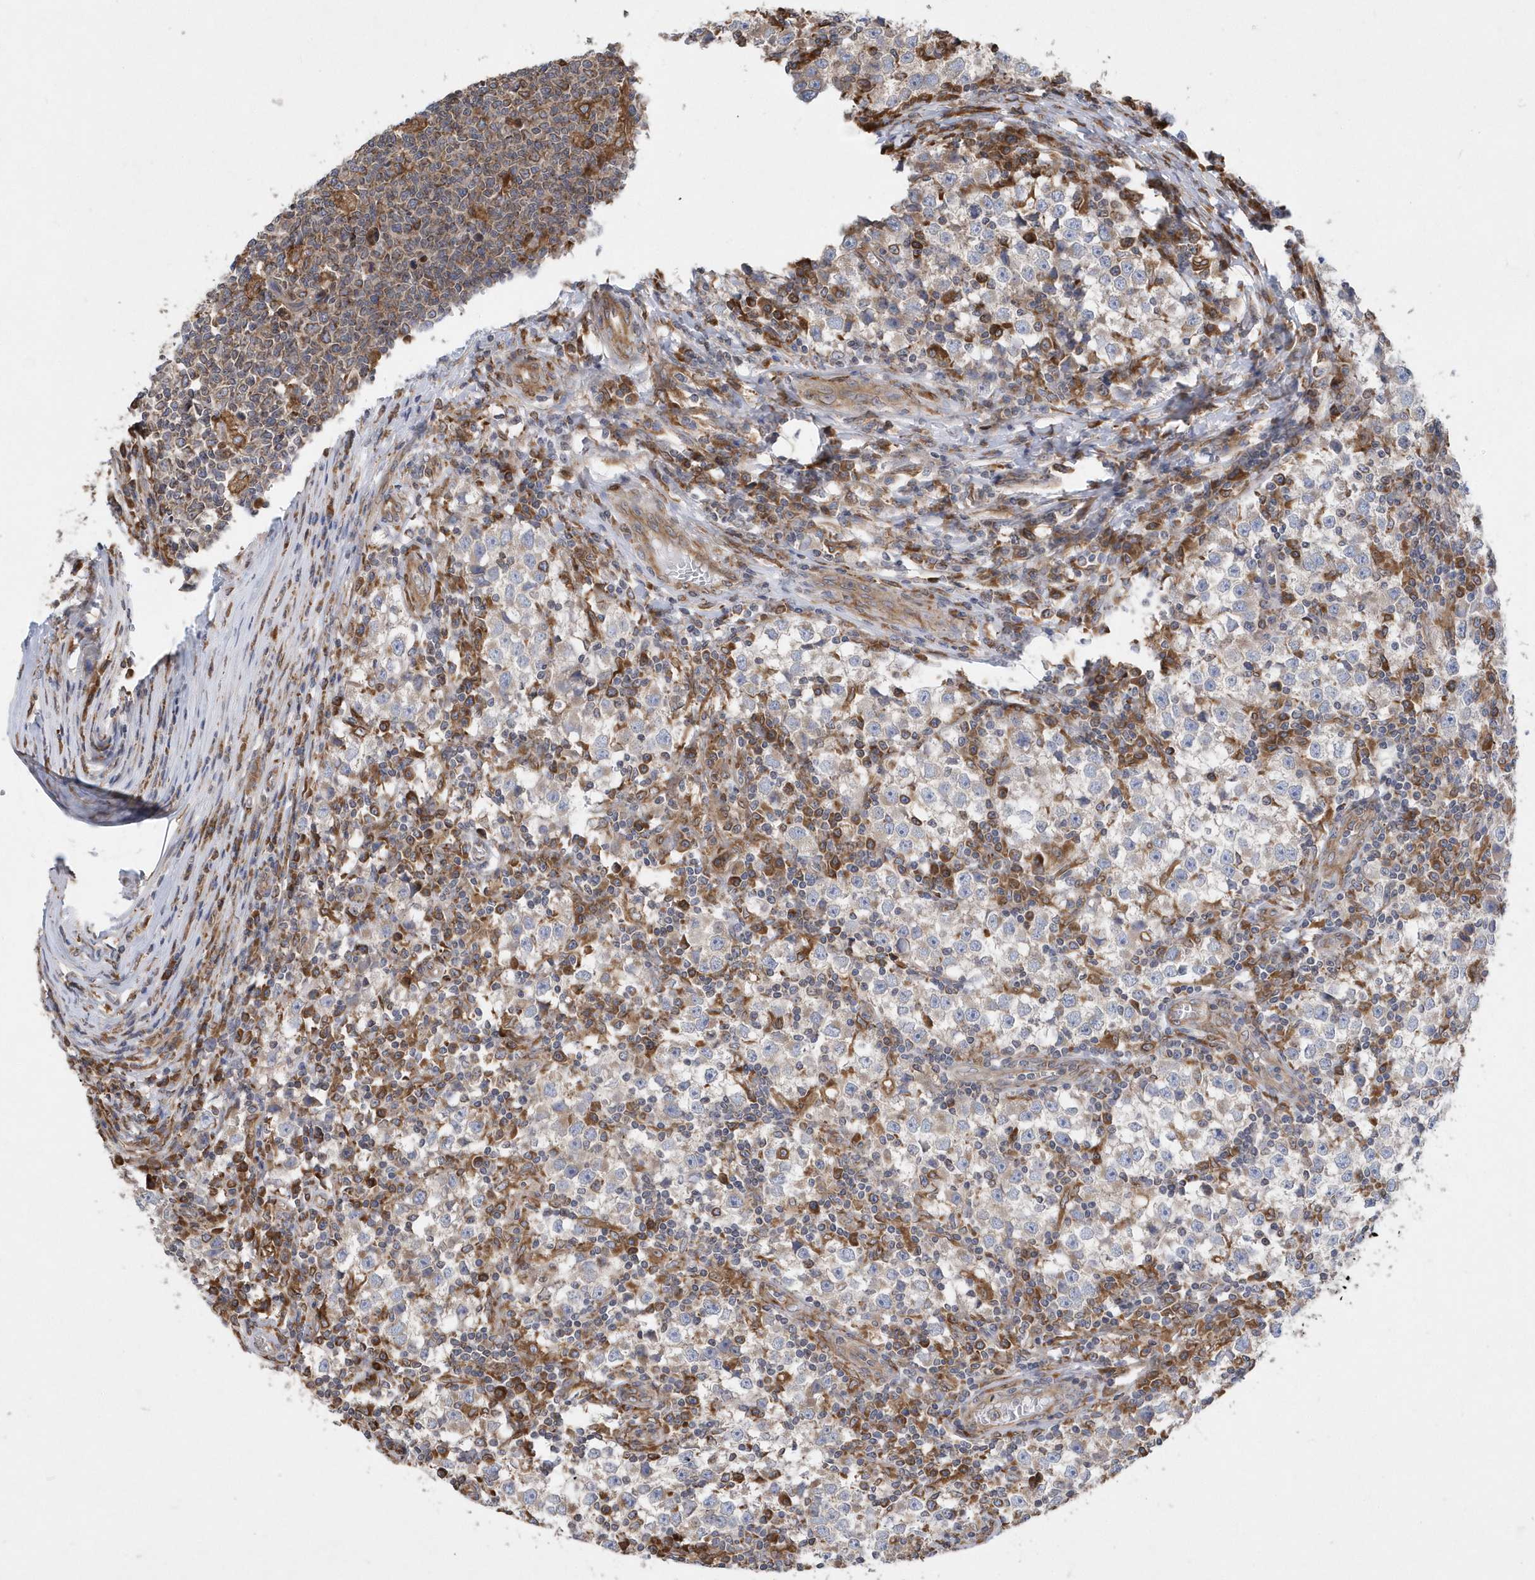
{"staining": {"intensity": "weak", "quantity": "25%-75%", "location": "cytoplasmic/membranous"}, "tissue": "testis cancer", "cell_type": "Tumor cells", "image_type": "cancer", "snomed": [{"axis": "morphology", "description": "Seminoma, NOS"}, {"axis": "topography", "description": "Testis"}], "caption": "The immunohistochemical stain highlights weak cytoplasmic/membranous positivity in tumor cells of testis cancer (seminoma) tissue.", "gene": "VAMP7", "patient": {"sex": "male", "age": 65}}